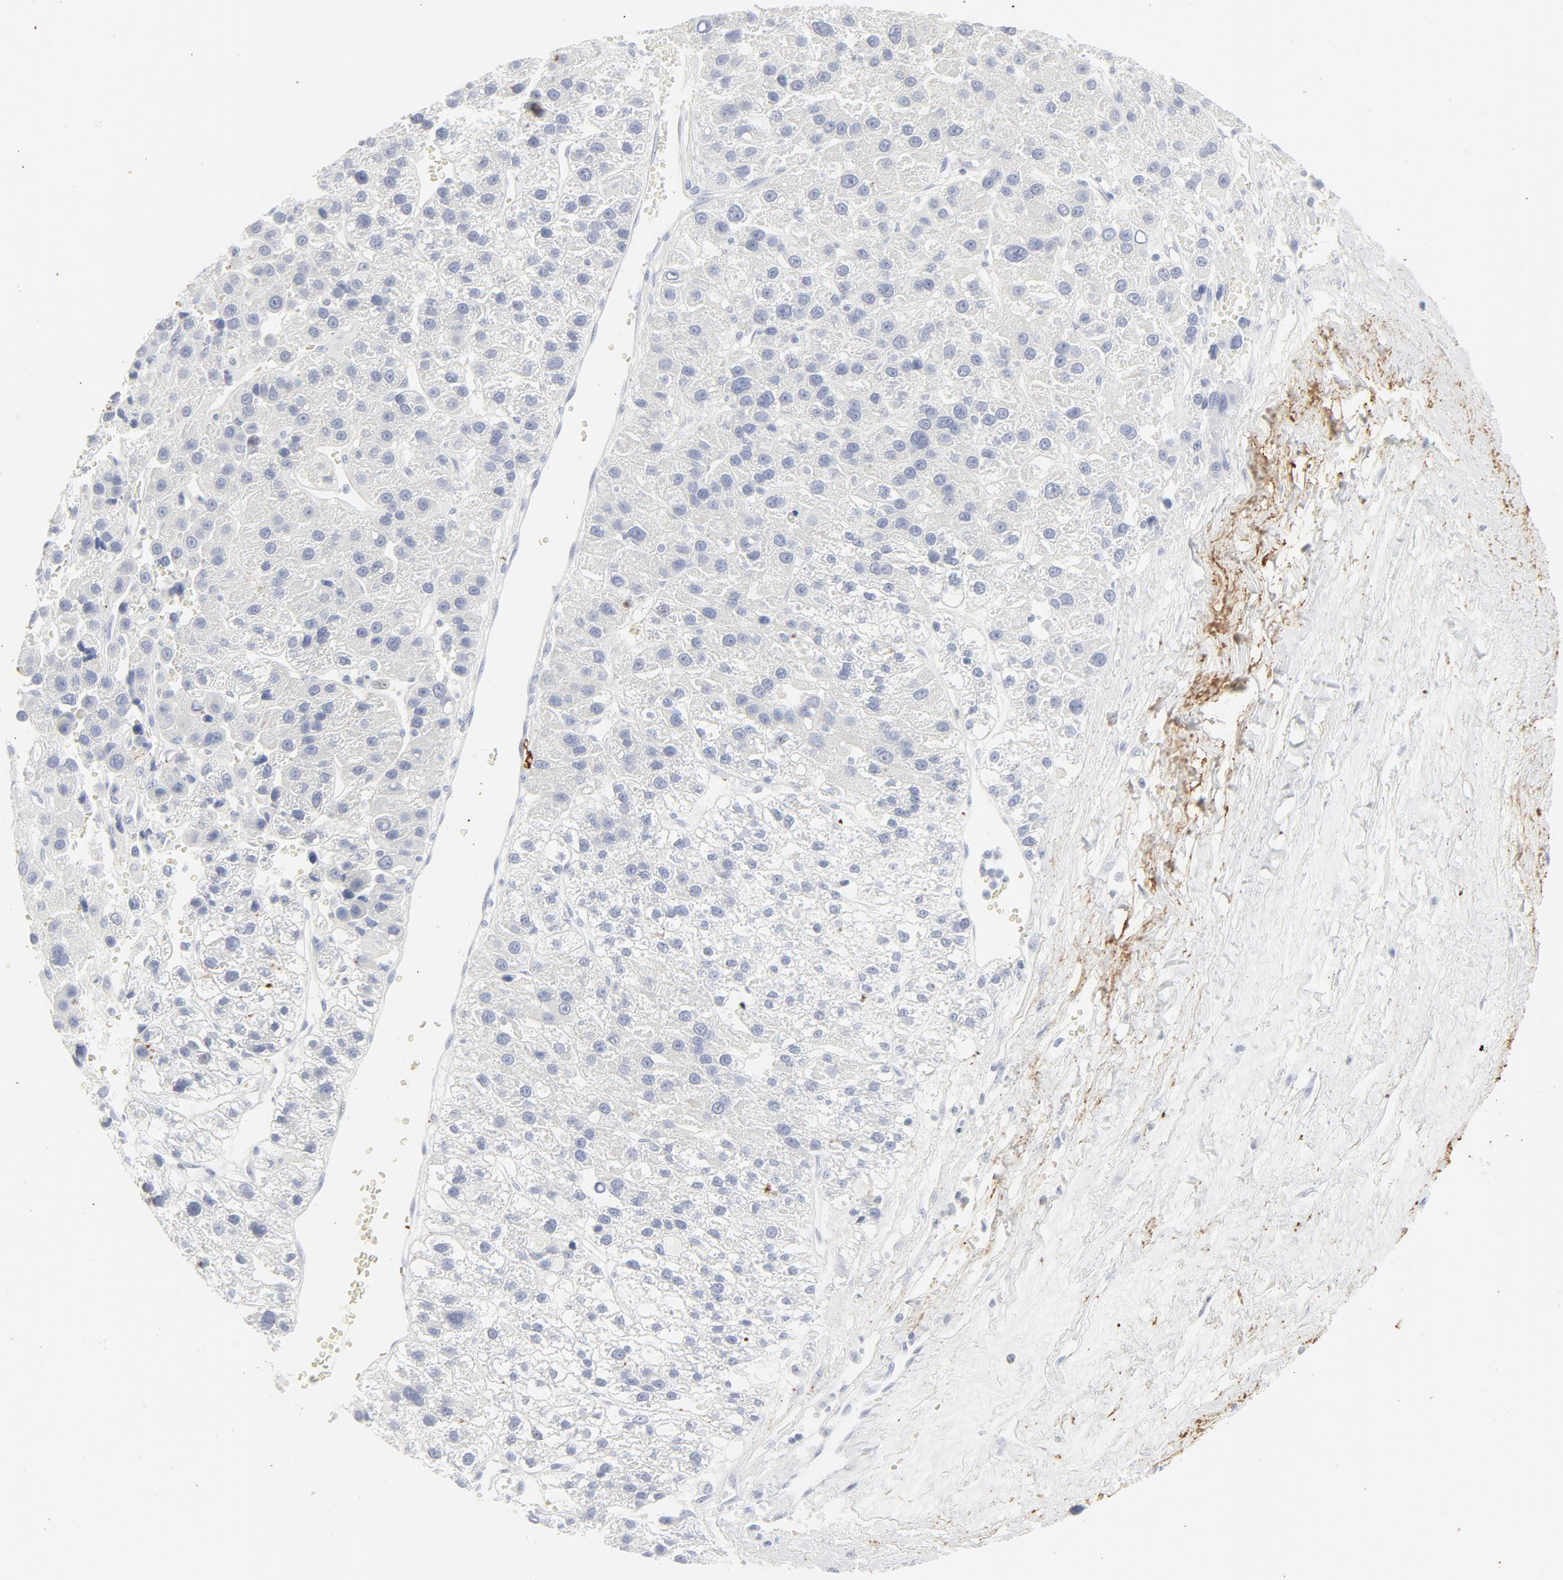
{"staining": {"intensity": "negative", "quantity": "none", "location": "none"}, "tissue": "liver cancer", "cell_type": "Tumor cells", "image_type": "cancer", "snomed": [{"axis": "morphology", "description": "Carcinoma, Hepatocellular, NOS"}, {"axis": "topography", "description": "Liver"}], "caption": "Image shows no significant protein positivity in tumor cells of hepatocellular carcinoma (liver).", "gene": "CCR7", "patient": {"sex": "female", "age": 85}}